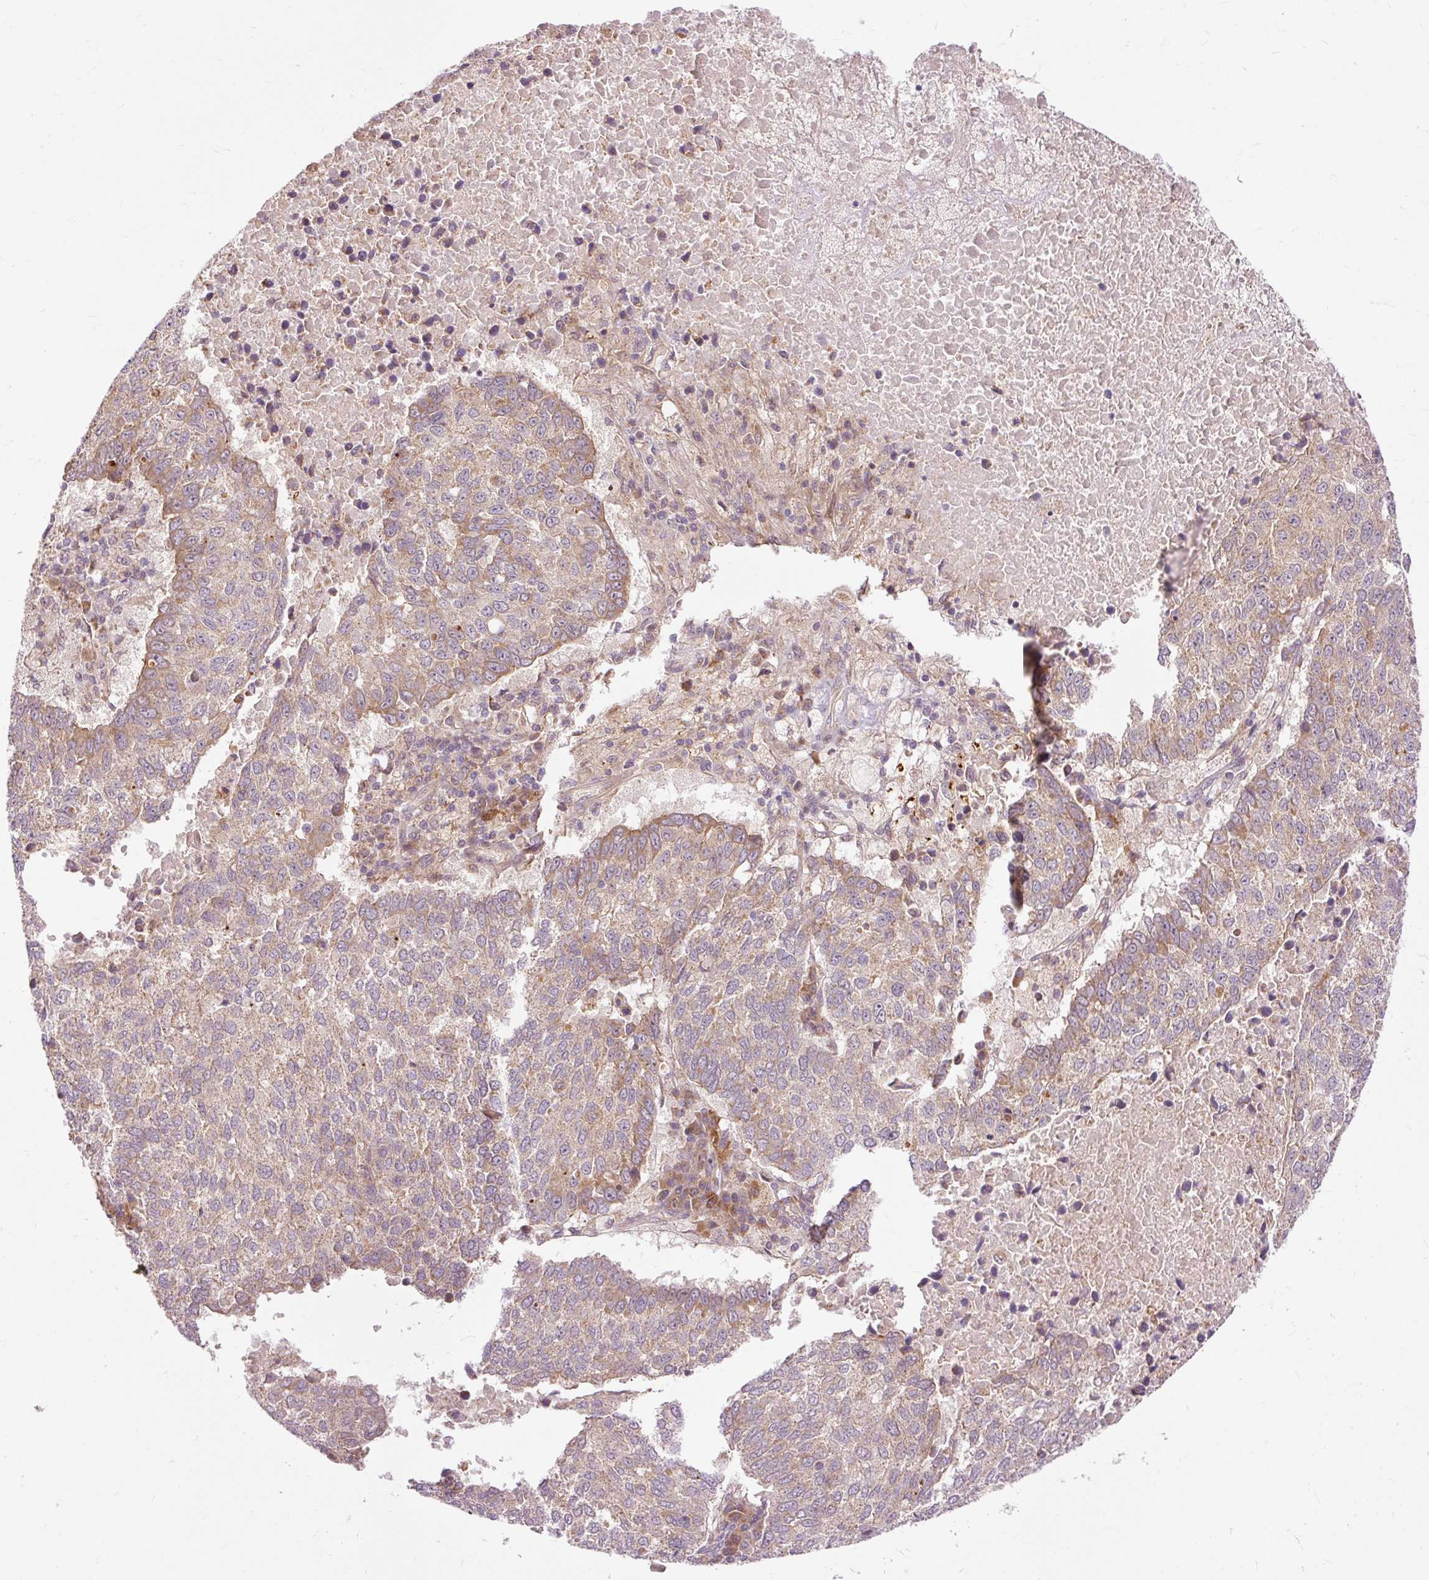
{"staining": {"intensity": "moderate", "quantity": "25%-75%", "location": "cytoplasmic/membranous"}, "tissue": "lung cancer", "cell_type": "Tumor cells", "image_type": "cancer", "snomed": [{"axis": "morphology", "description": "Squamous cell carcinoma, NOS"}, {"axis": "topography", "description": "Lung"}], "caption": "Squamous cell carcinoma (lung) was stained to show a protein in brown. There is medium levels of moderate cytoplasmic/membranous expression in approximately 25%-75% of tumor cells.", "gene": "RIPOR3", "patient": {"sex": "male", "age": 73}}